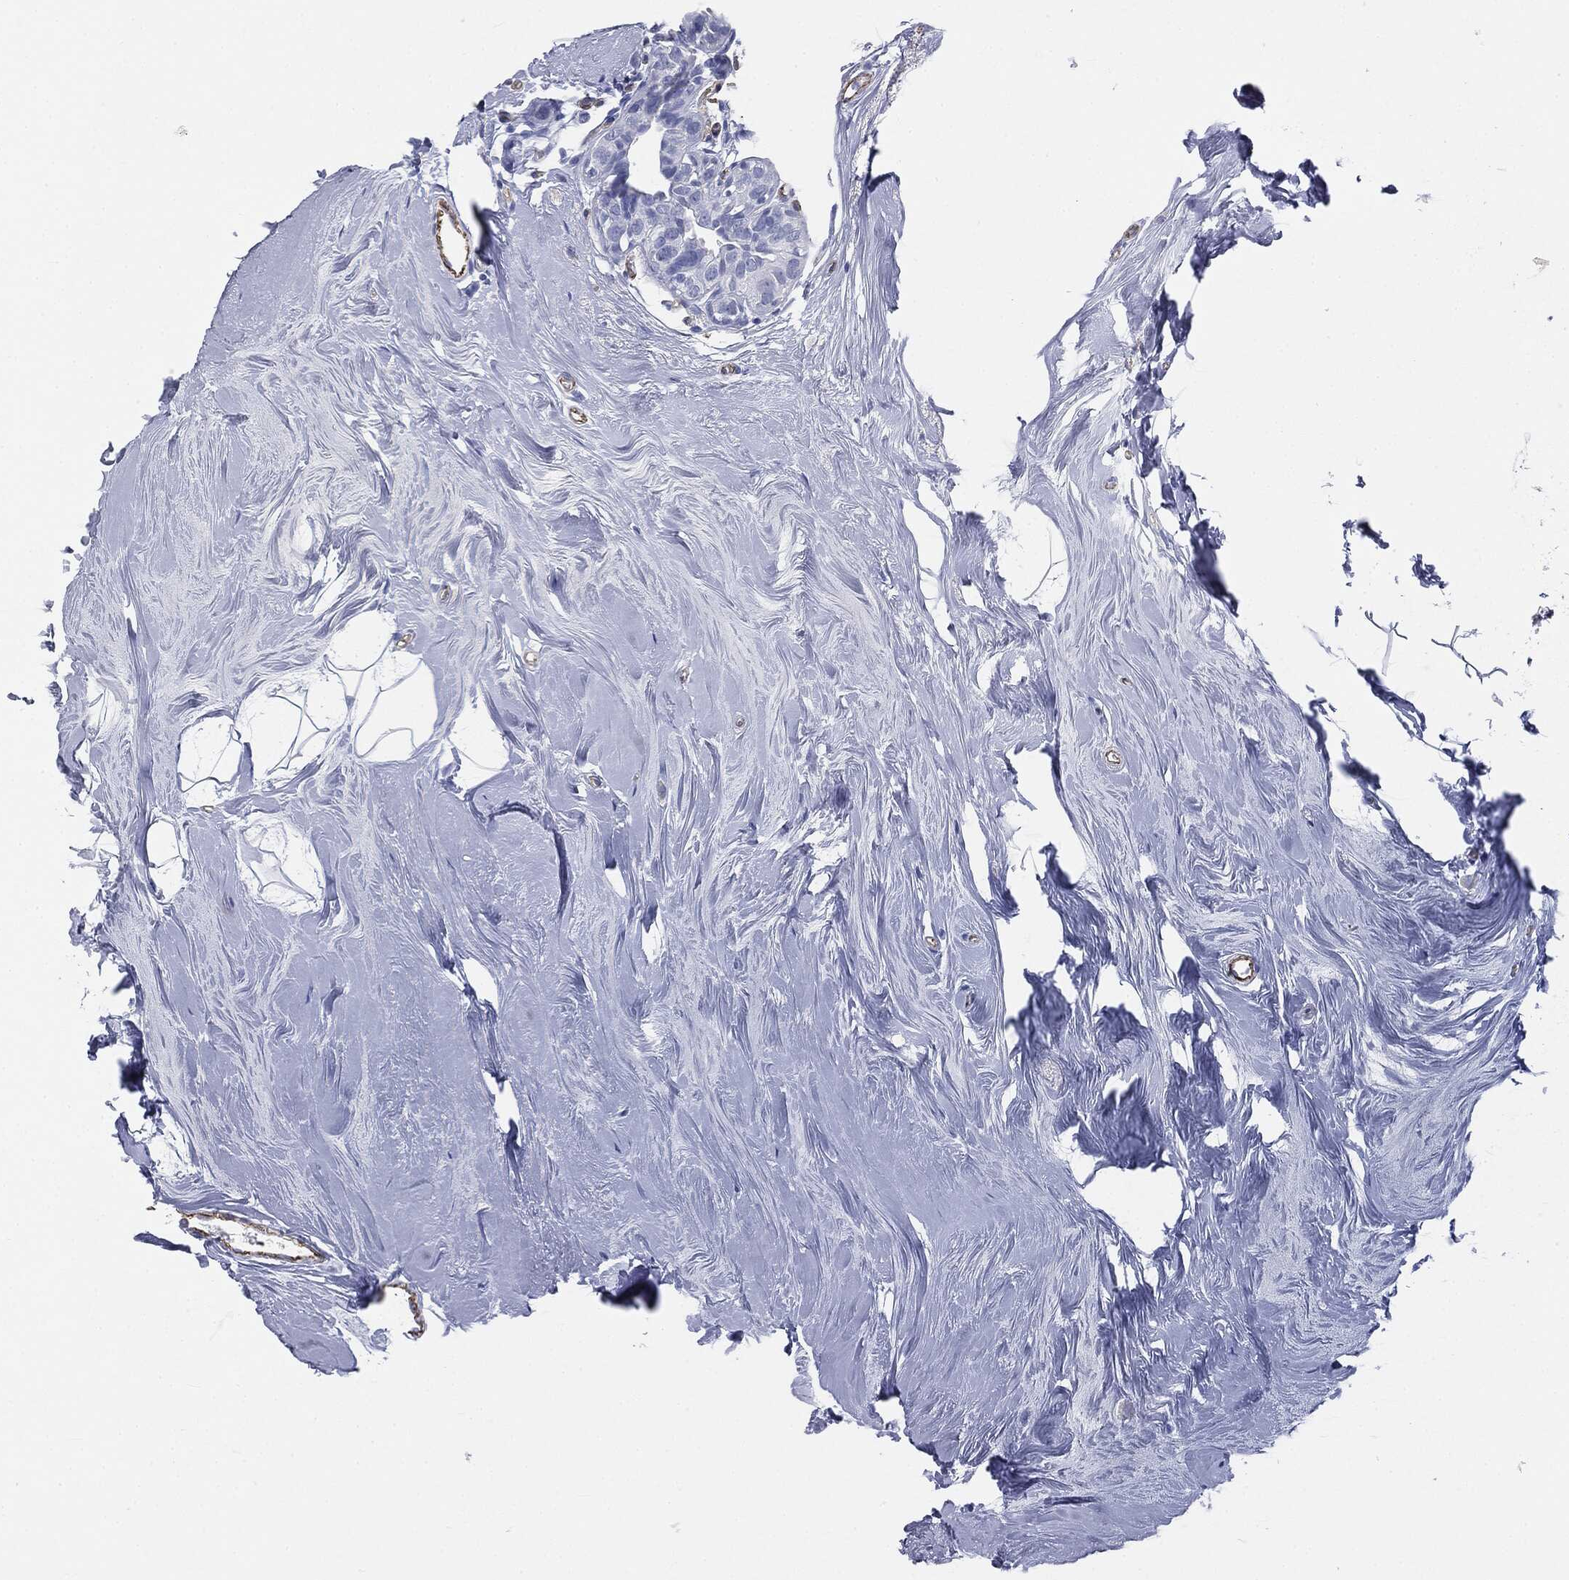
{"staining": {"intensity": "negative", "quantity": "none", "location": "none"}, "tissue": "breast cancer", "cell_type": "Tumor cells", "image_type": "cancer", "snomed": [{"axis": "morphology", "description": "Duct carcinoma"}, {"axis": "topography", "description": "Breast"}], "caption": "Photomicrograph shows no significant protein expression in tumor cells of infiltrating ductal carcinoma (breast). (Immunohistochemistry (ihc), brightfield microscopy, high magnification).", "gene": "MUC5AC", "patient": {"sex": "female", "age": 55}}